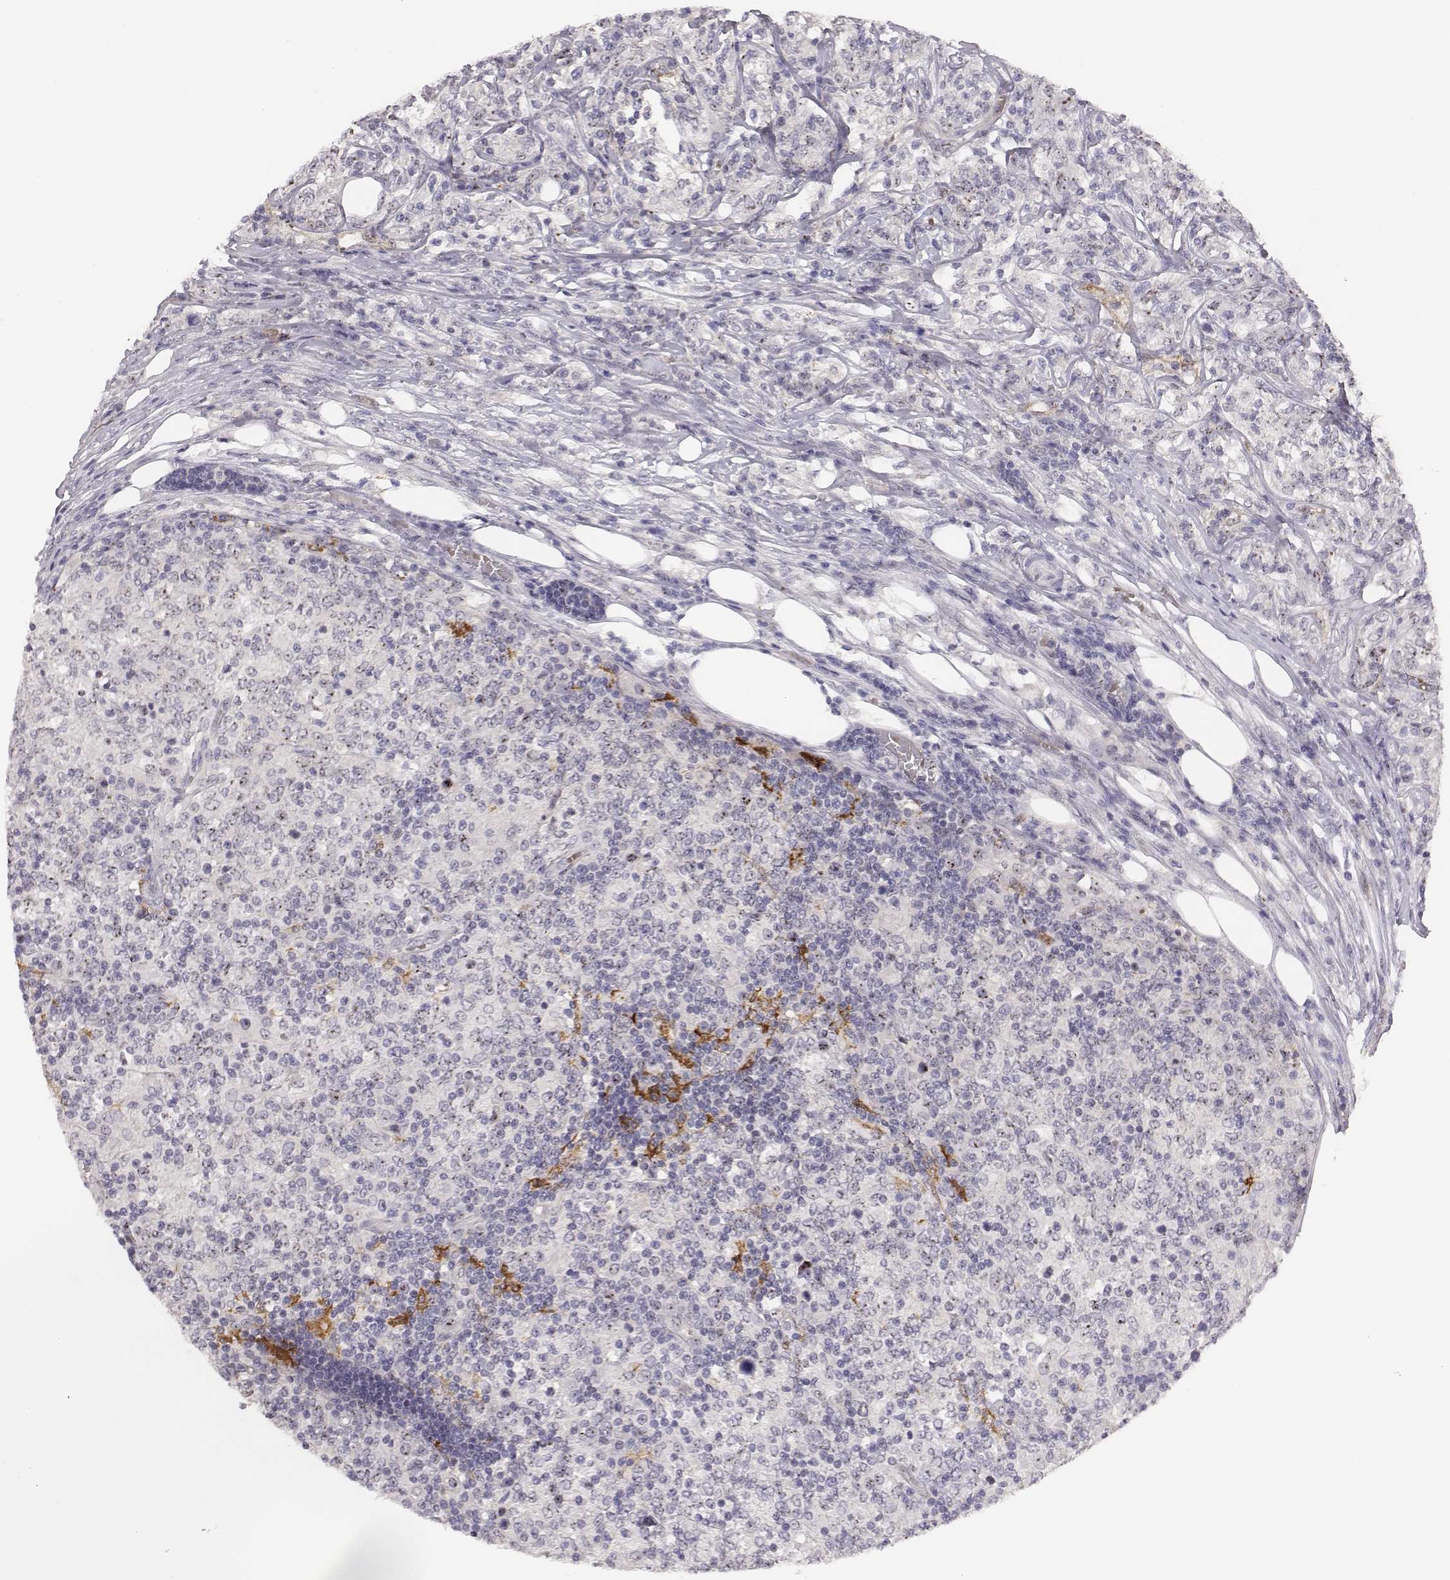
{"staining": {"intensity": "moderate", "quantity": "<25%", "location": "nuclear"}, "tissue": "lymphoma", "cell_type": "Tumor cells", "image_type": "cancer", "snomed": [{"axis": "morphology", "description": "Malignant lymphoma, non-Hodgkin's type, High grade"}, {"axis": "topography", "description": "Lymph node"}], "caption": "Immunohistochemistry (IHC) staining of lymphoma, which demonstrates low levels of moderate nuclear positivity in approximately <25% of tumor cells indicating moderate nuclear protein staining. The staining was performed using DAB (brown) for protein detection and nuclei were counterstained in hematoxylin (blue).", "gene": "NIFK", "patient": {"sex": "female", "age": 84}}